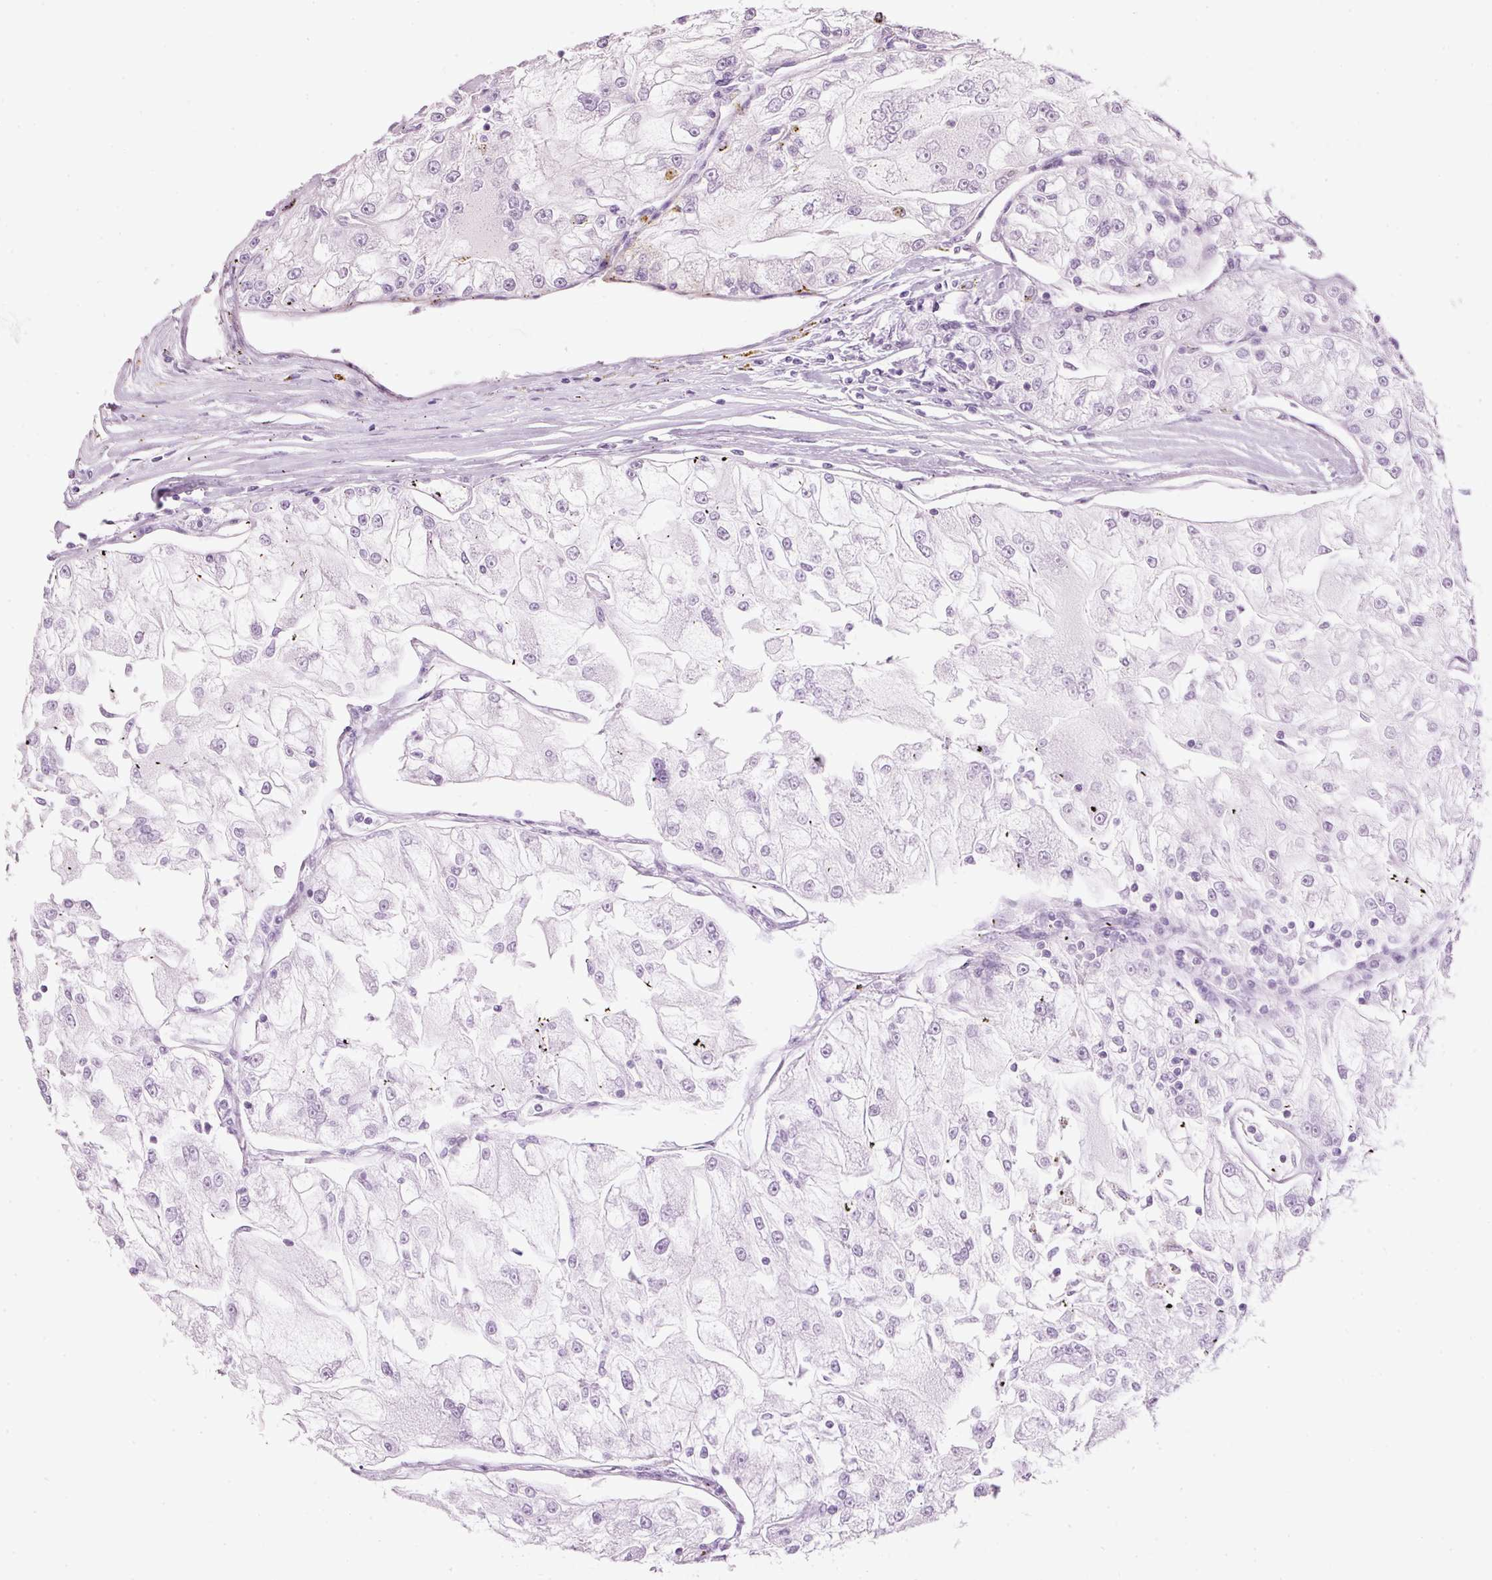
{"staining": {"intensity": "negative", "quantity": "none", "location": "none"}, "tissue": "renal cancer", "cell_type": "Tumor cells", "image_type": "cancer", "snomed": [{"axis": "morphology", "description": "Adenocarcinoma, NOS"}, {"axis": "topography", "description": "Kidney"}], "caption": "This is an immunohistochemistry (IHC) image of human renal cancer (adenocarcinoma). There is no staining in tumor cells.", "gene": "MTHFD1L", "patient": {"sex": "female", "age": 72}}